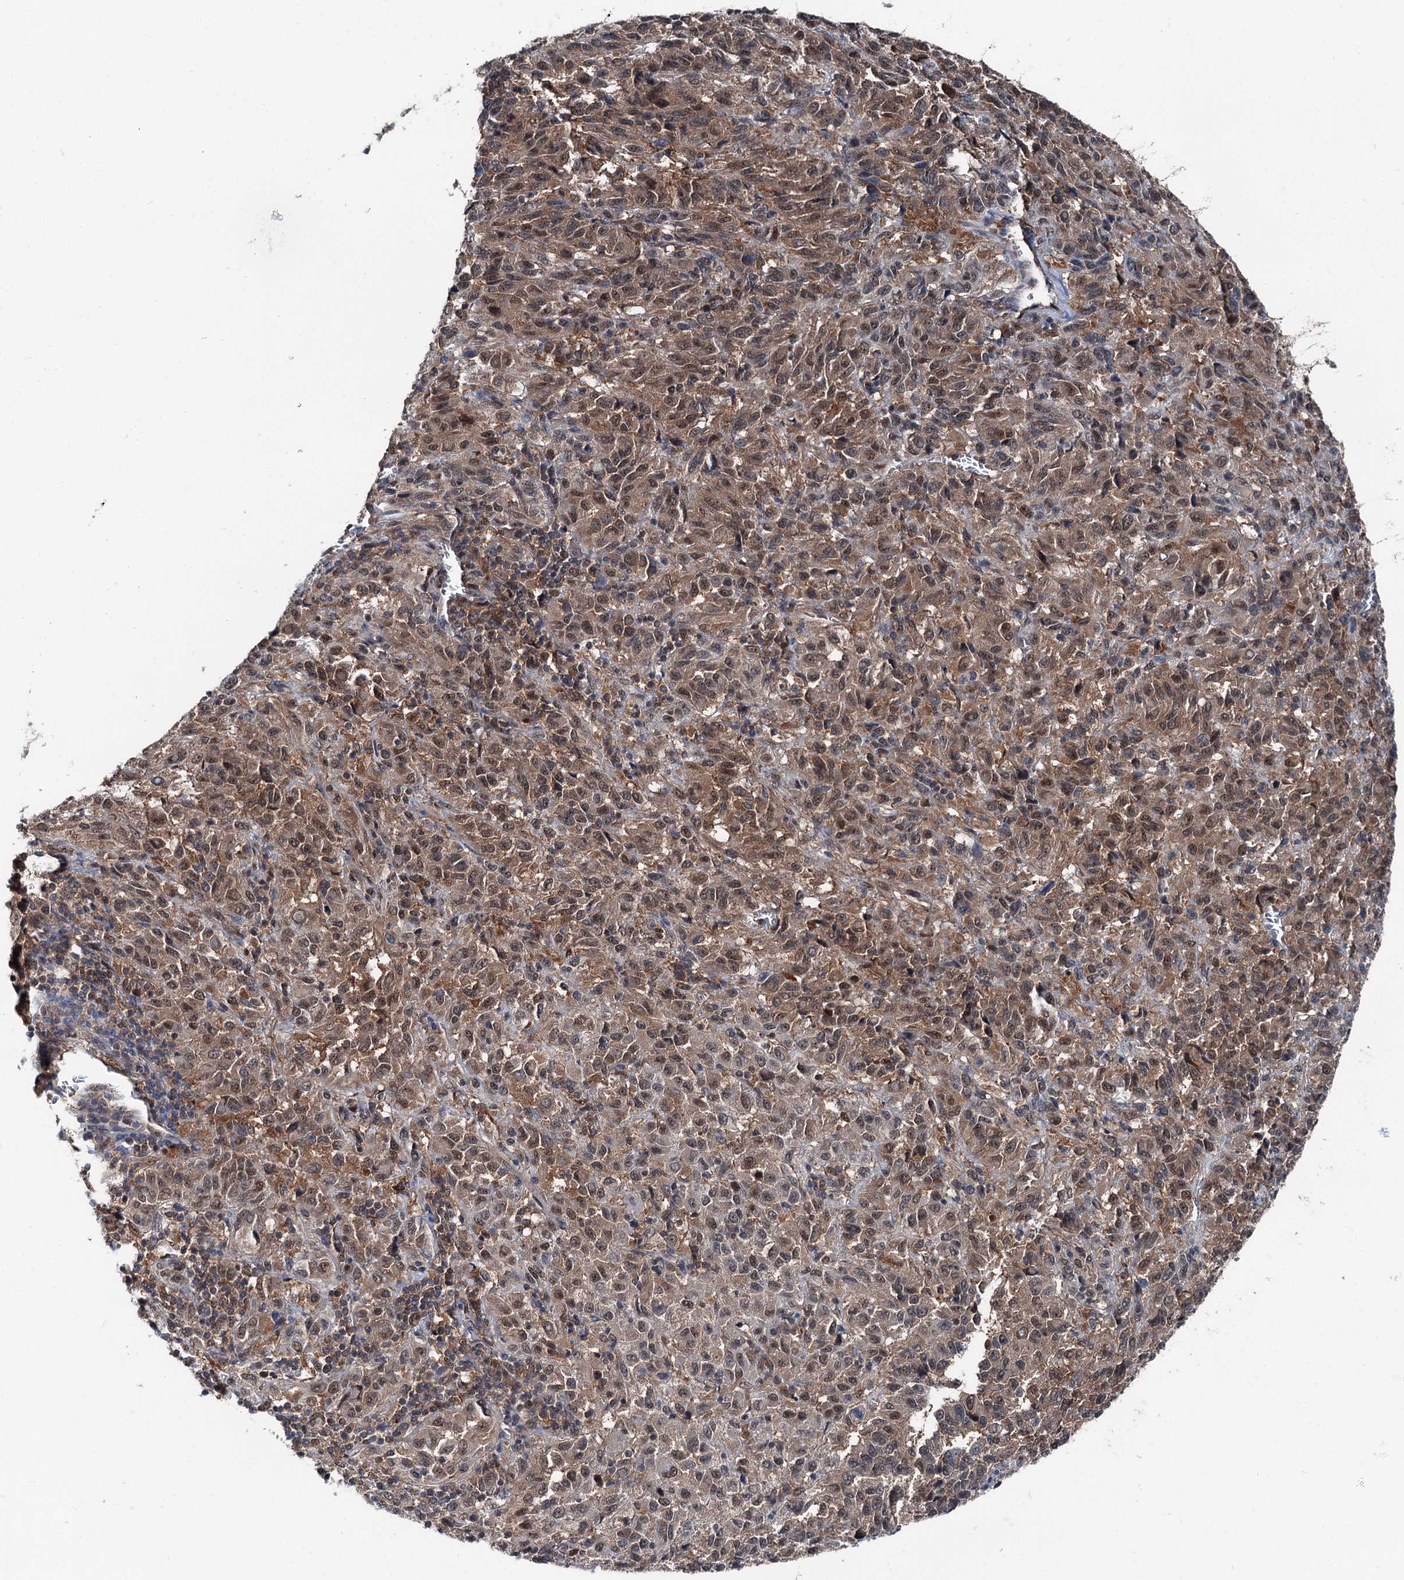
{"staining": {"intensity": "moderate", "quantity": ">75%", "location": "cytoplasmic/membranous,nuclear"}, "tissue": "melanoma", "cell_type": "Tumor cells", "image_type": "cancer", "snomed": [{"axis": "morphology", "description": "Malignant melanoma, Metastatic site"}, {"axis": "topography", "description": "Lung"}], "caption": "Immunohistochemistry (DAB (3,3'-diaminobenzidine)) staining of human melanoma demonstrates moderate cytoplasmic/membranous and nuclear protein staining in approximately >75% of tumor cells.", "gene": "PSMD13", "patient": {"sex": "male", "age": 64}}